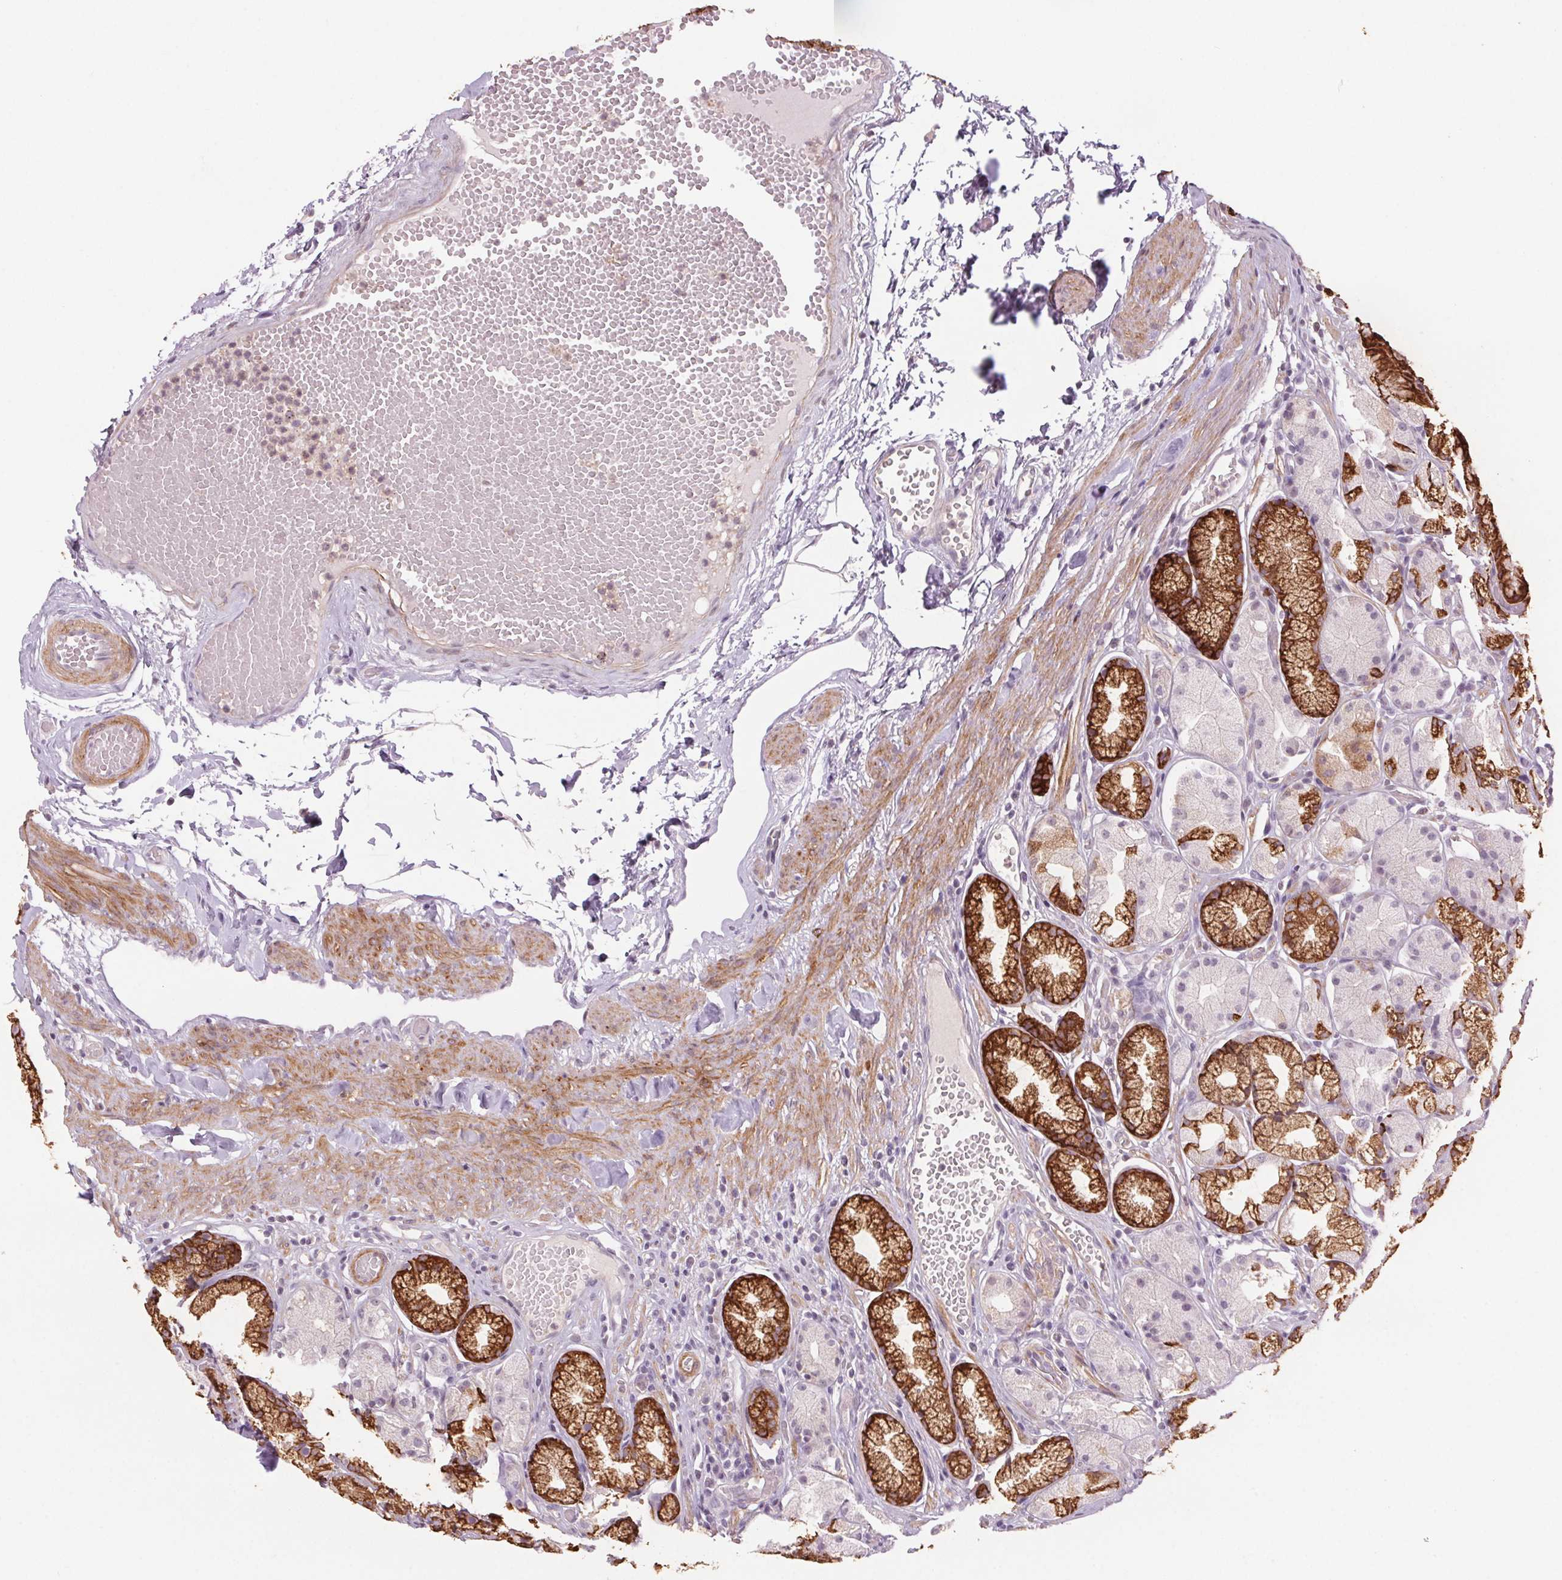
{"staining": {"intensity": "strong", "quantity": "25%-75%", "location": "cytoplasmic/membranous"}, "tissue": "stomach", "cell_type": "Glandular cells", "image_type": "normal", "snomed": [{"axis": "morphology", "description": "Normal tissue, NOS"}, {"axis": "topography", "description": "Stomach"}], "caption": "Protein staining demonstrates strong cytoplasmic/membranous expression in about 25%-75% of glandular cells in unremarkable stomach. The staining was performed using DAB (3,3'-diaminobenzidine), with brown indicating positive protein expression. Nuclei are stained blue with hematoxylin.", "gene": "HHLA2", "patient": {"sex": "male", "age": 70}}